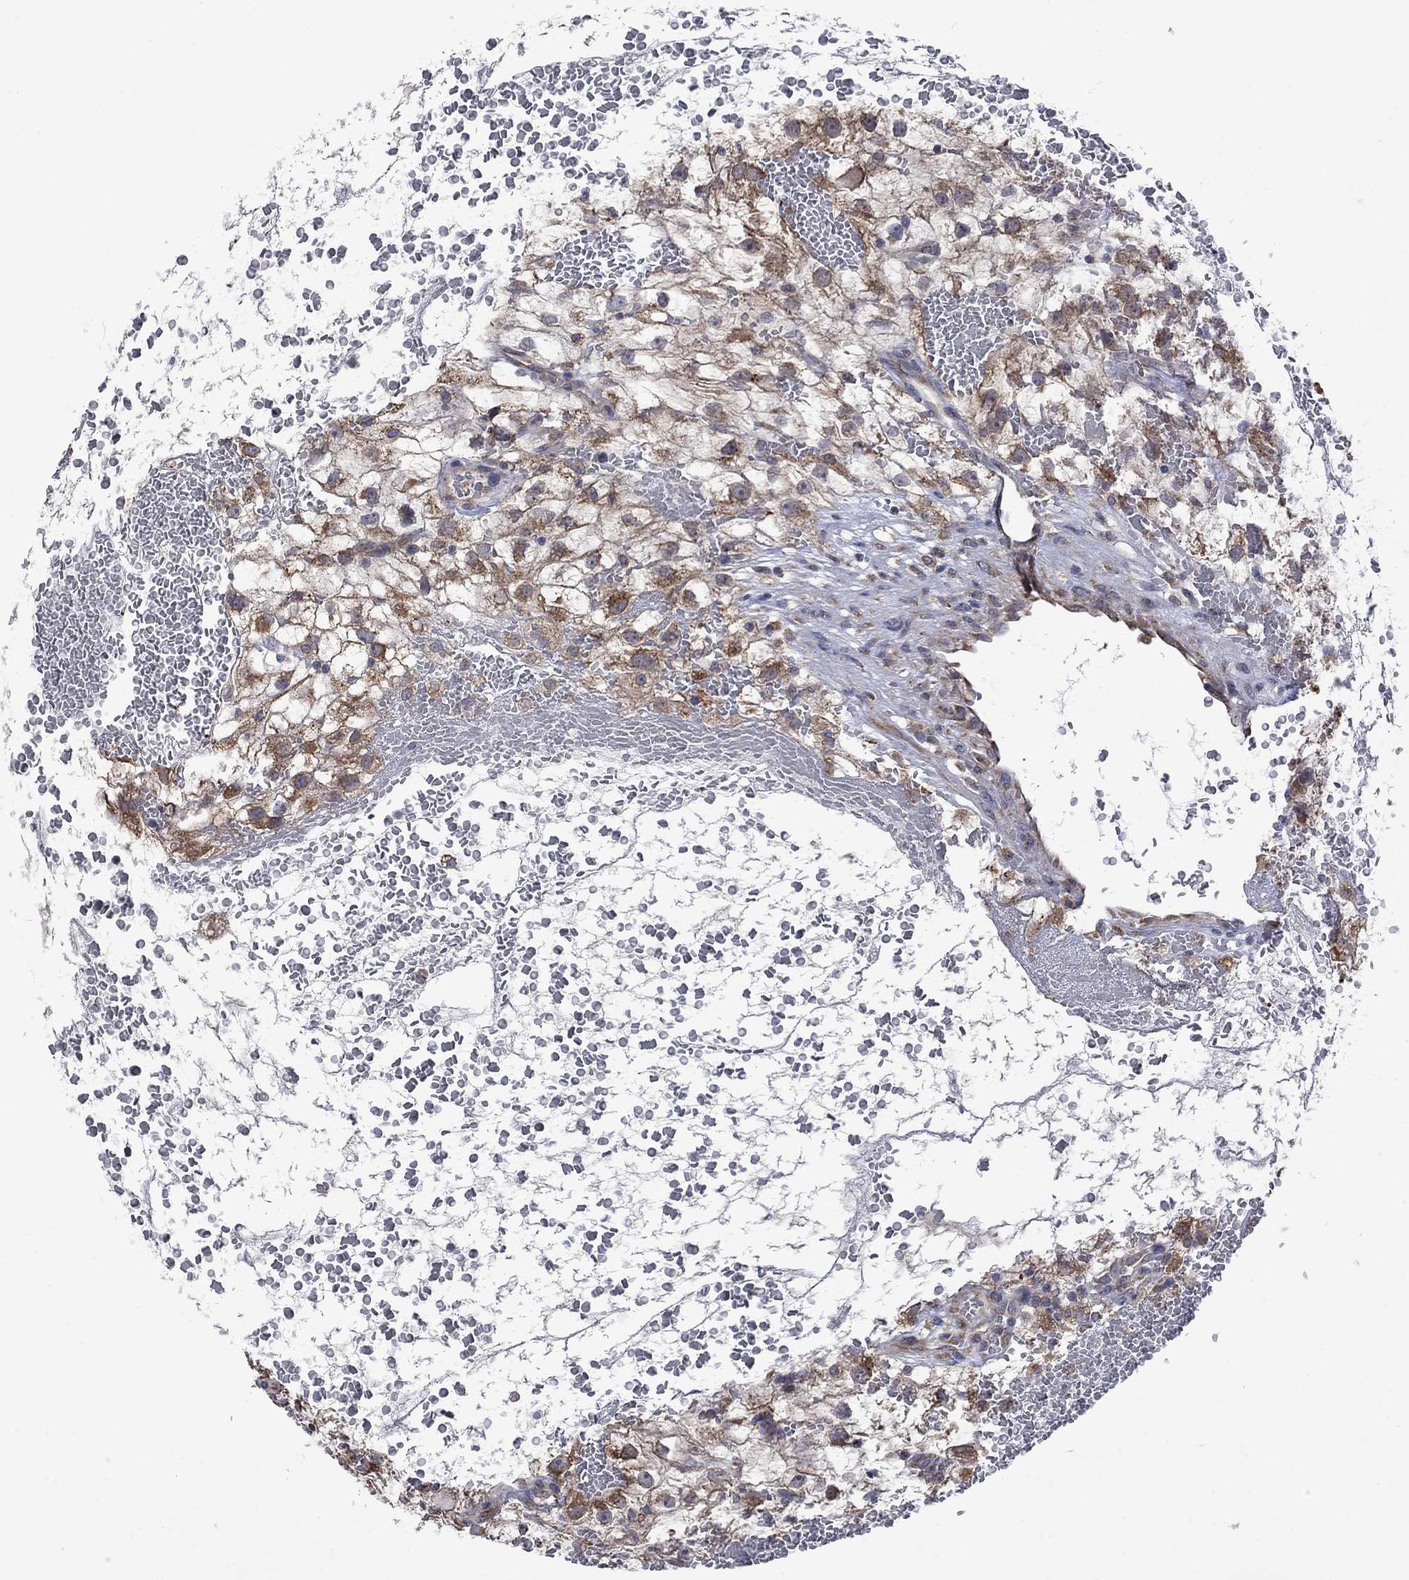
{"staining": {"intensity": "moderate", "quantity": ">75%", "location": "cytoplasmic/membranous"}, "tissue": "renal cancer", "cell_type": "Tumor cells", "image_type": "cancer", "snomed": [{"axis": "morphology", "description": "Adenocarcinoma, NOS"}, {"axis": "topography", "description": "Kidney"}], "caption": "Human renal cancer (adenocarcinoma) stained for a protein (brown) displays moderate cytoplasmic/membranous positive expression in about >75% of tumor cells.", "gene": "FURIN", "patient": {"sex": "male", "age": 59}}